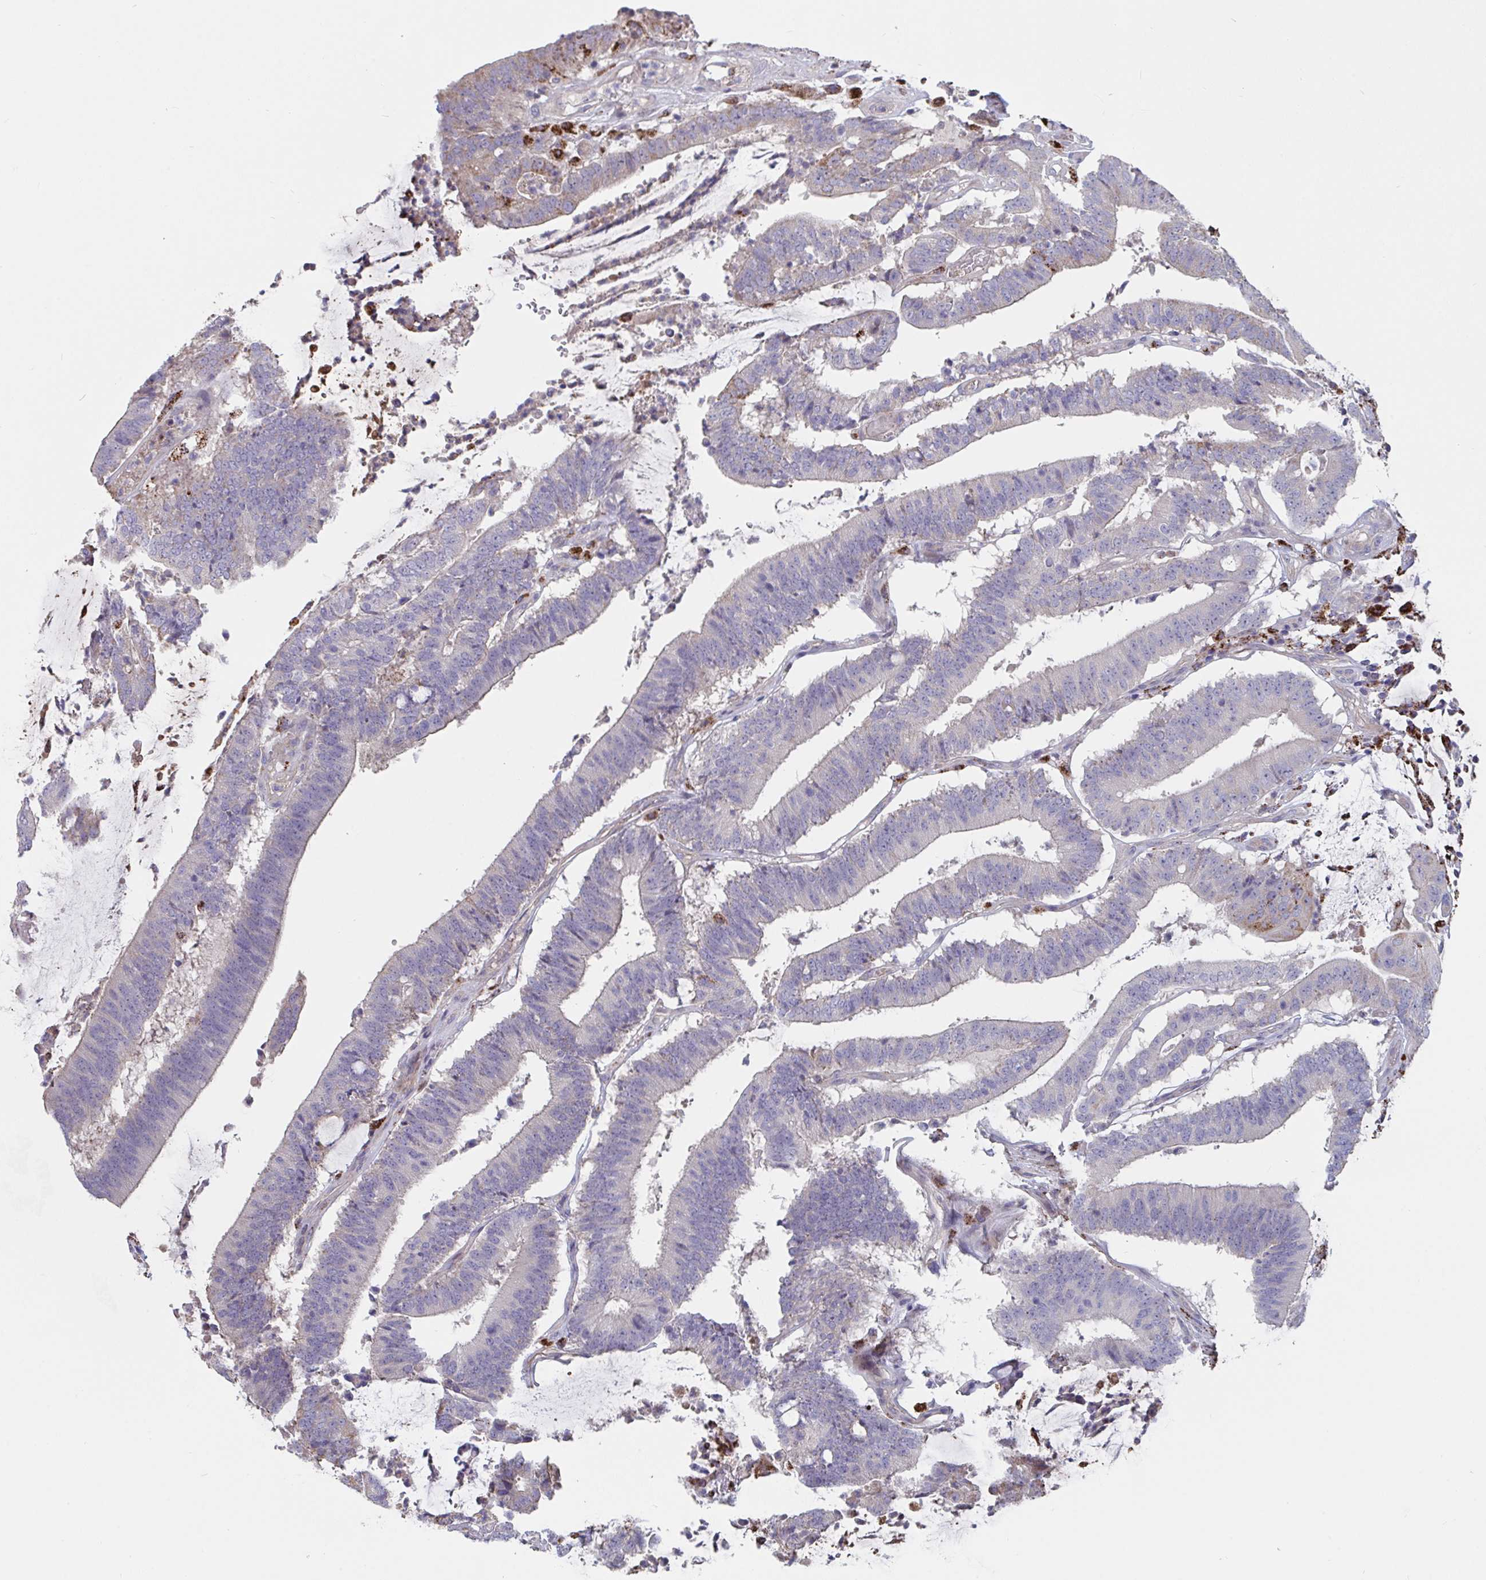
{"staining": {"intensity": "weak", "quantity": "<25%", "location": "cytoplasmic/membranous"}, "tissue": "colorectal cancer", "cell_type": "Tumor cells", "image_type": "cancer", "snomed": [{"axis": "morphology", "description": "Adenocarcinoma, NOS"}, {"axis": "topography", "description": "Colon"}], "caption": "Immunohistochemistry image of human colorectal adenocarcinoma stained for a protein (brown), which exhibits no positivity in tumor cells.", "gene": "FAM156B", "patient": {"sex": "female", "age": 43}}